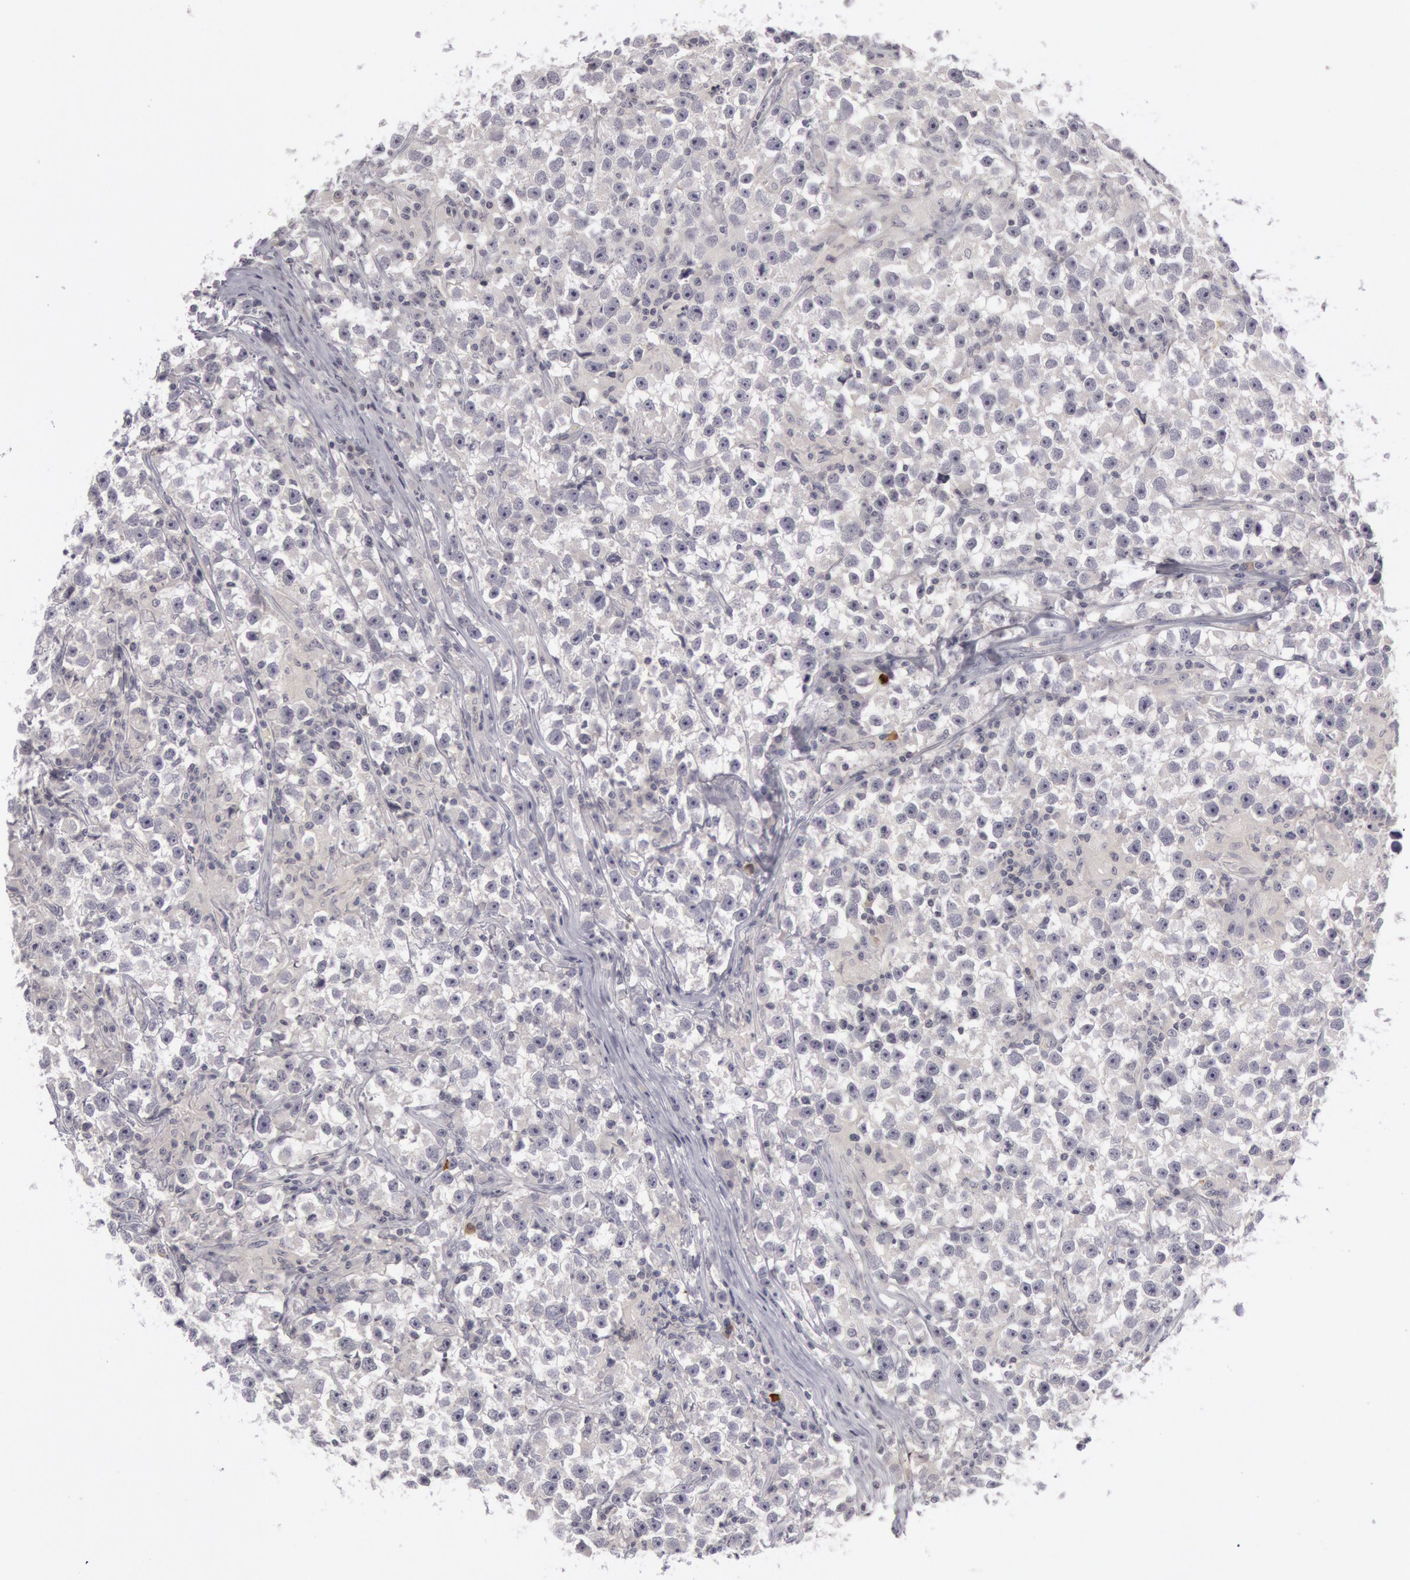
{"staining": {"intensity": "negative", "quantity": "none", "location": "none"}, "tissue": "testis cancer", "cell_type": "Tumor cells", "image_type": "cancer", "snomed": [{"axis": "morphology", "description": "Seminoma, NOS"}, {"axis": "topography", "description": "Testis"}], "caption": "Seminoma (testis) was stained to show a protein in brown. There is no significant staining in tumor cells.", "gene": "KRT16", "patient": {"sex": "male", "age": 33}}